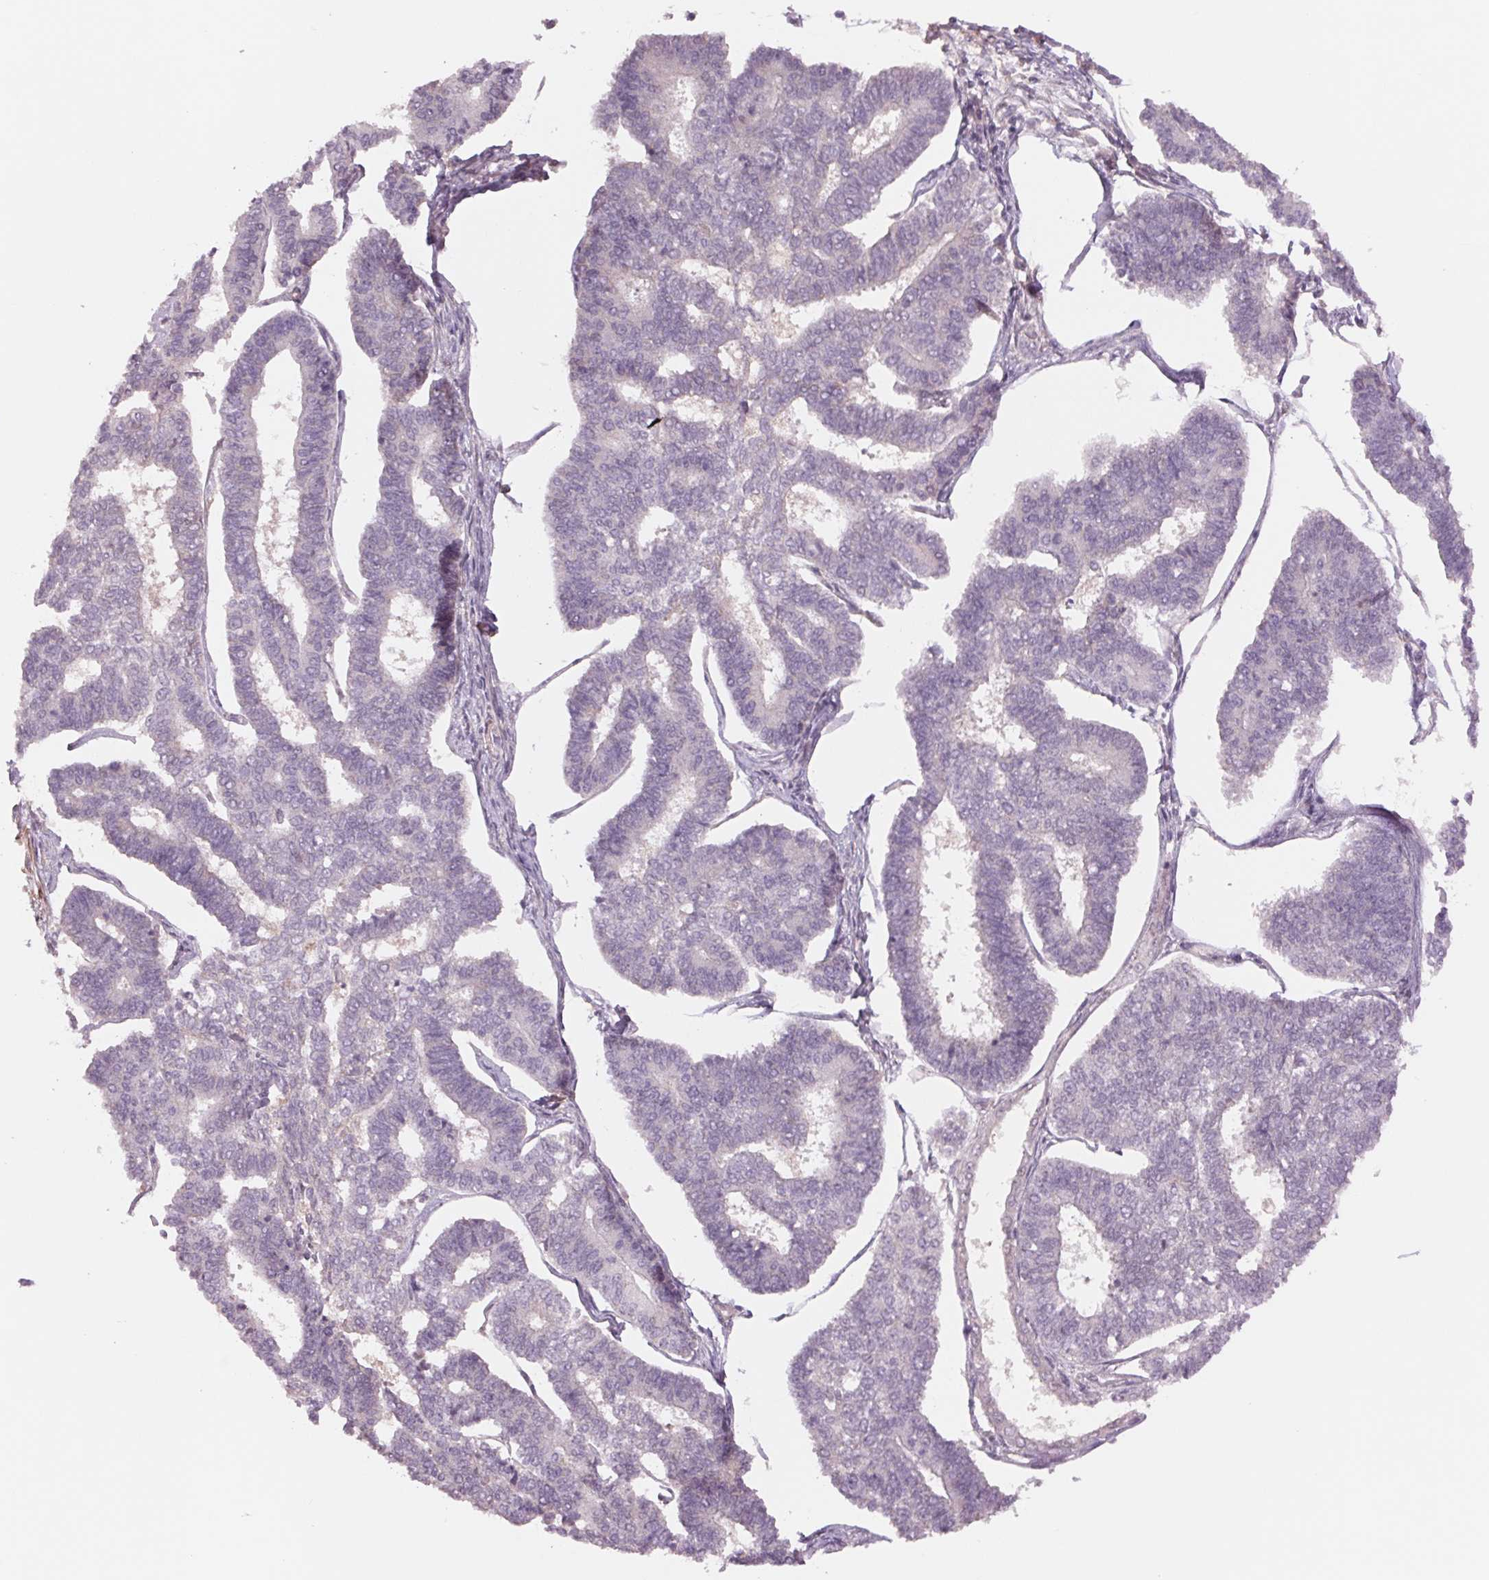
{"staining": {"intensity": "negative", "quantity": "none", "location": "none"}, "tissue": "endometrial cancer", "cell_type": "Tumor cells", "image_type": "cancer", "snomed": [{"axis": "morphology", "description": "Adenocarcinoma, NOS"}, {"axis": "topography", "description": "Endometrium"}], "caption": "Endometrial adenocarcinoma stained for a protein using immunohistochemistry (IHC) reveals no staining tumor cells.", "gene": "PPIA", "patient": {"sex": "female", "age": 70}}